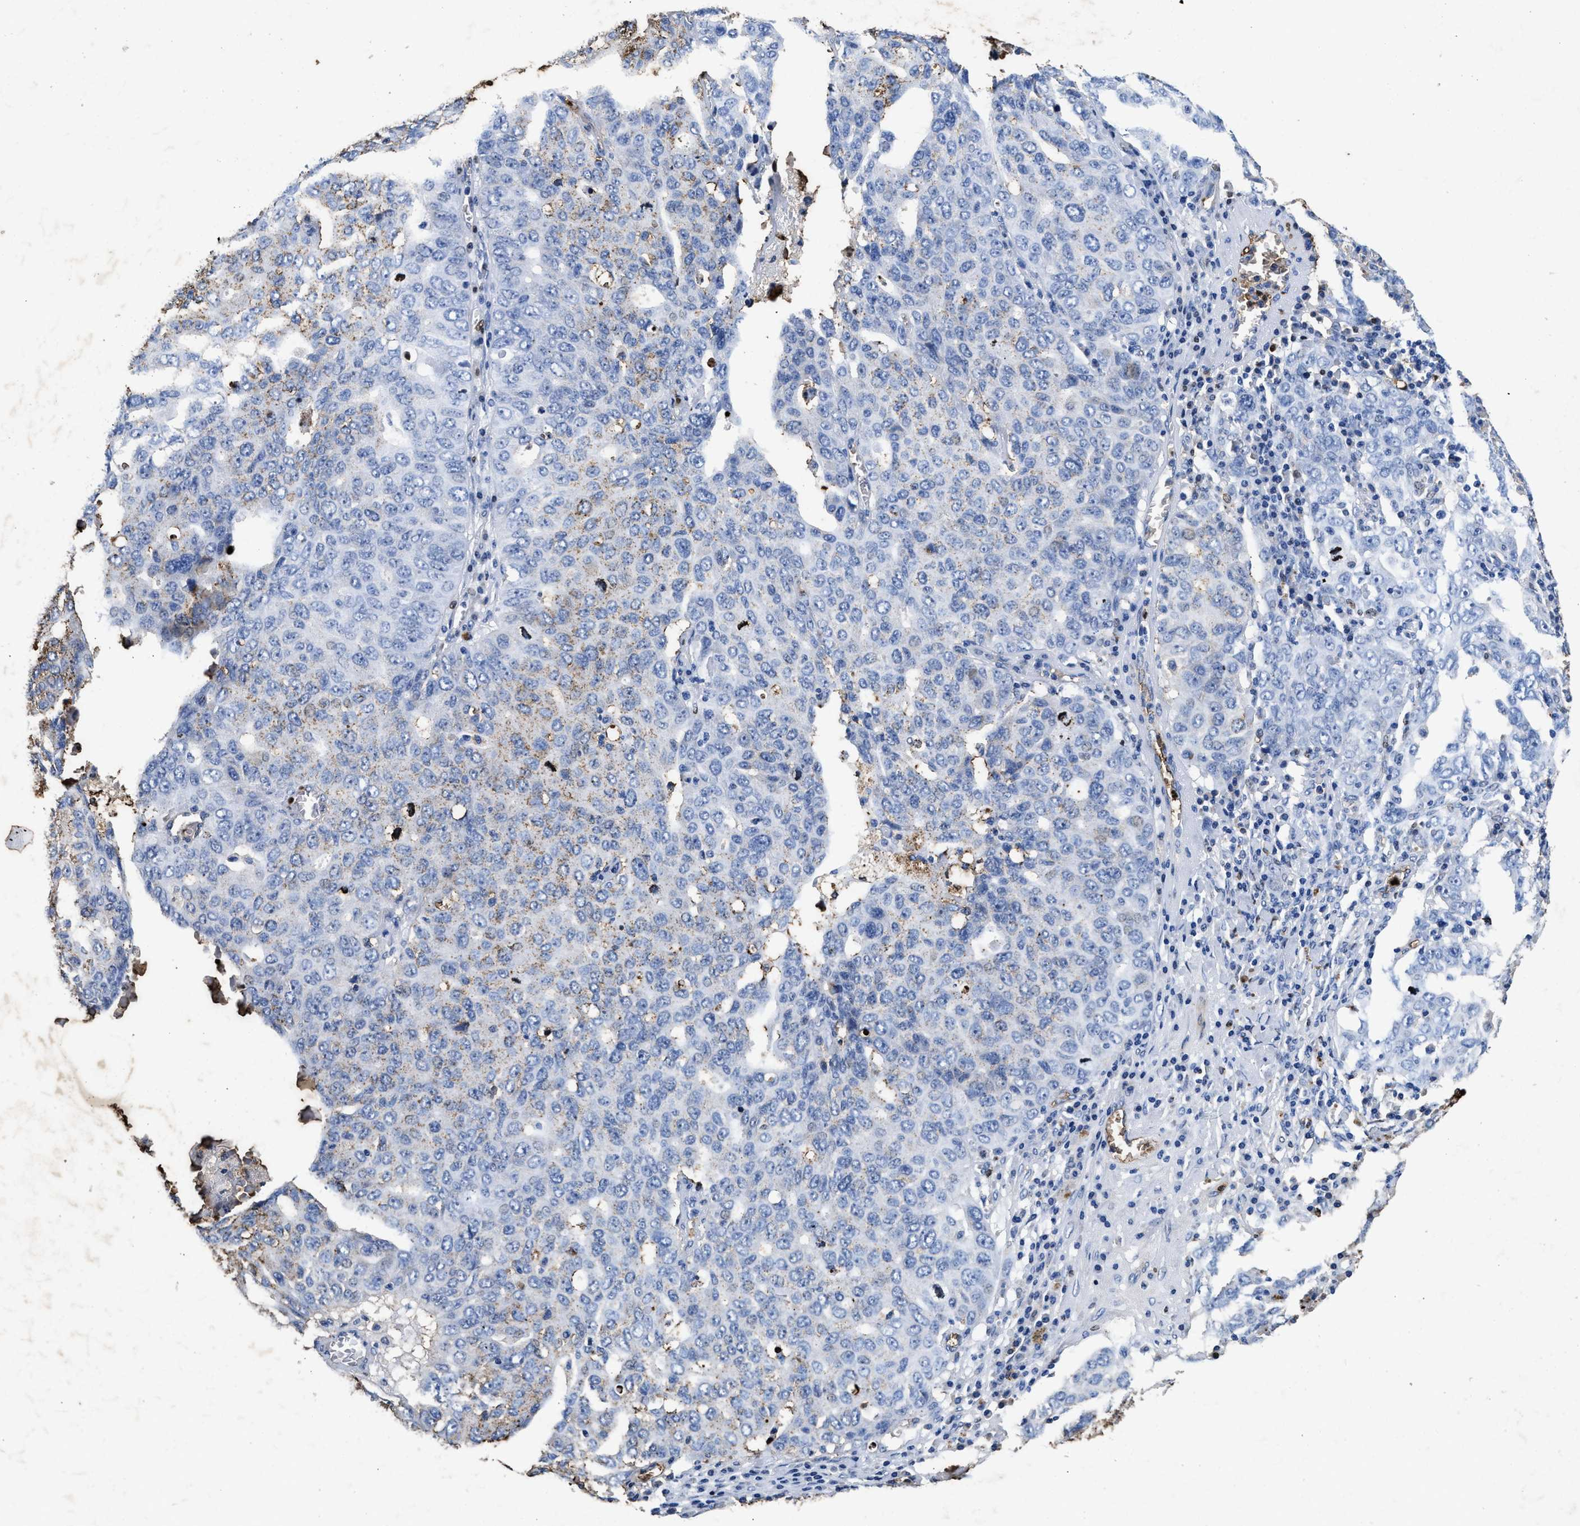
{"staining": {"intensity": "weak", "quantity": "<25%", "location": "cytoplasmic/membranous"}, "tissue": "ovarian cancer", "cell_type": "Tumor cells", "image_type": "cancer", "snomed": [{"axis": "morphology", "description": "Carcinoma, endometroid"}, {"axis": "topography", "description": "Ovary"}], "caption": "This is an immunohistochemistry histopathology image of ovarian cancer. There is no expression in tumor cells.", "gene": "LTB4R2", "patient": {"sex": "female", "age": 62}}